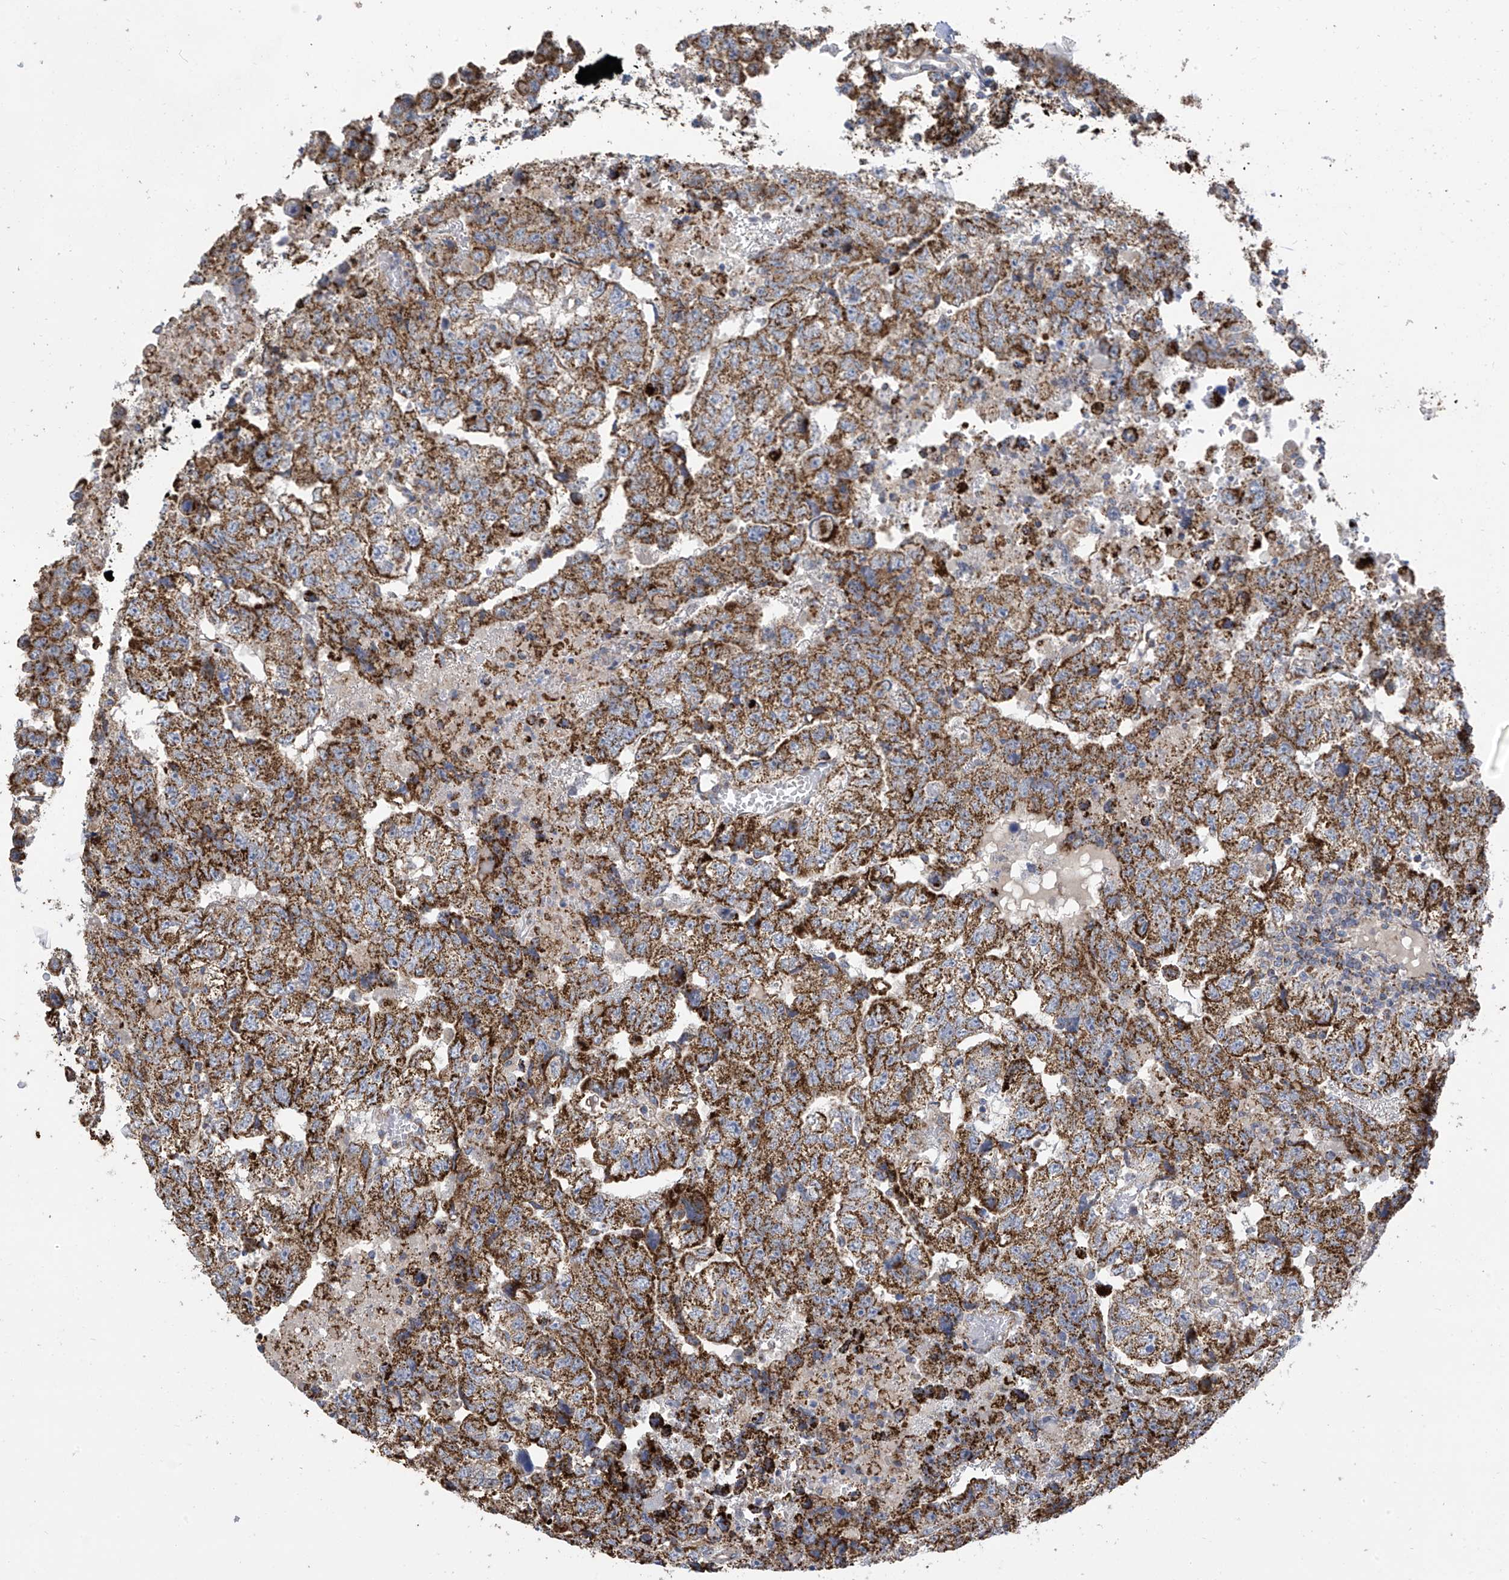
{"staining": {"intensity": "strong", "quantity": ">75%", "location": "cytoplasmic/membranous"}, "tissue": "testis cancer", "cell_type": "Tumor cells", "image_type": "cancer", "snomed": [{"axis": "morphology", "description": "Carcinoma, Embryonal, NOS"}, {"axis": "topography", "description": "Testis"}], "caption": "Immunohistochemical staining of testis cancer (embryonal carcinoma) exhibits strong cytoplasmic/membranous protein expression in about >75% of tumor cells. Using DAB (brown) and hematoxylin (blue) stains, captured at high magnification using brightfield microscopy.", "gene": "PNPT1", "patient": {"sex": "male", "age": 36}}